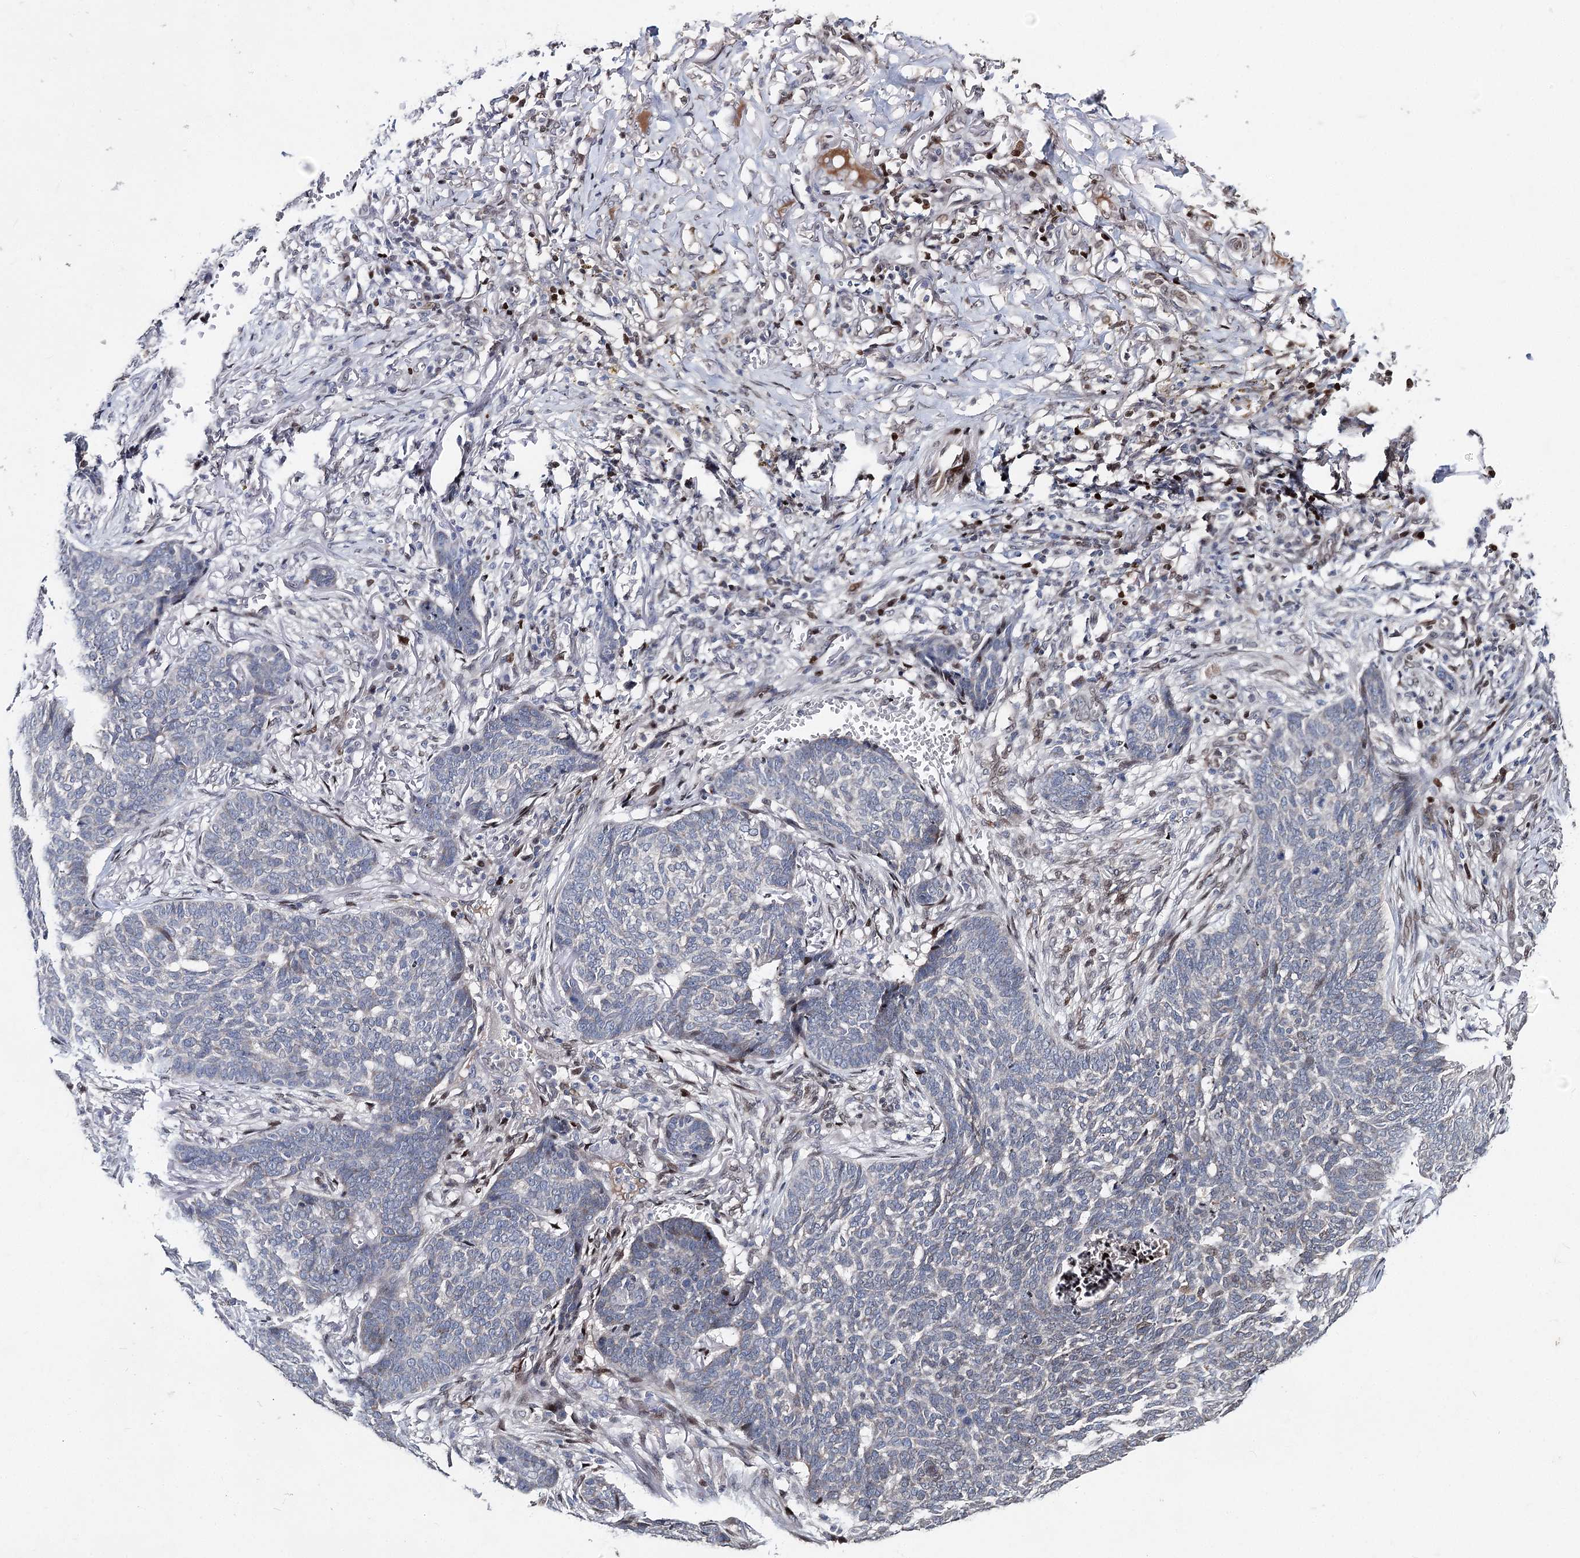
{"staining": {"intensity": "moderate", "quantity": "<25%", "location": "cytoplasmic/membranous"}, "tissue": "skin cancer", "cell_type": "Tumor cells", "image_type": "cancer", "snomed": [{"axis": "morphology", "description": "Basal cell carcinoma"}, {"axis": "topography", "description": "Skin"}], "caption": "Skin cancer stained with a protein marker displays moderate staining in tumor cells.", "gene": "FRMD4A", "patient": {"sex": "male", "age": 85}}